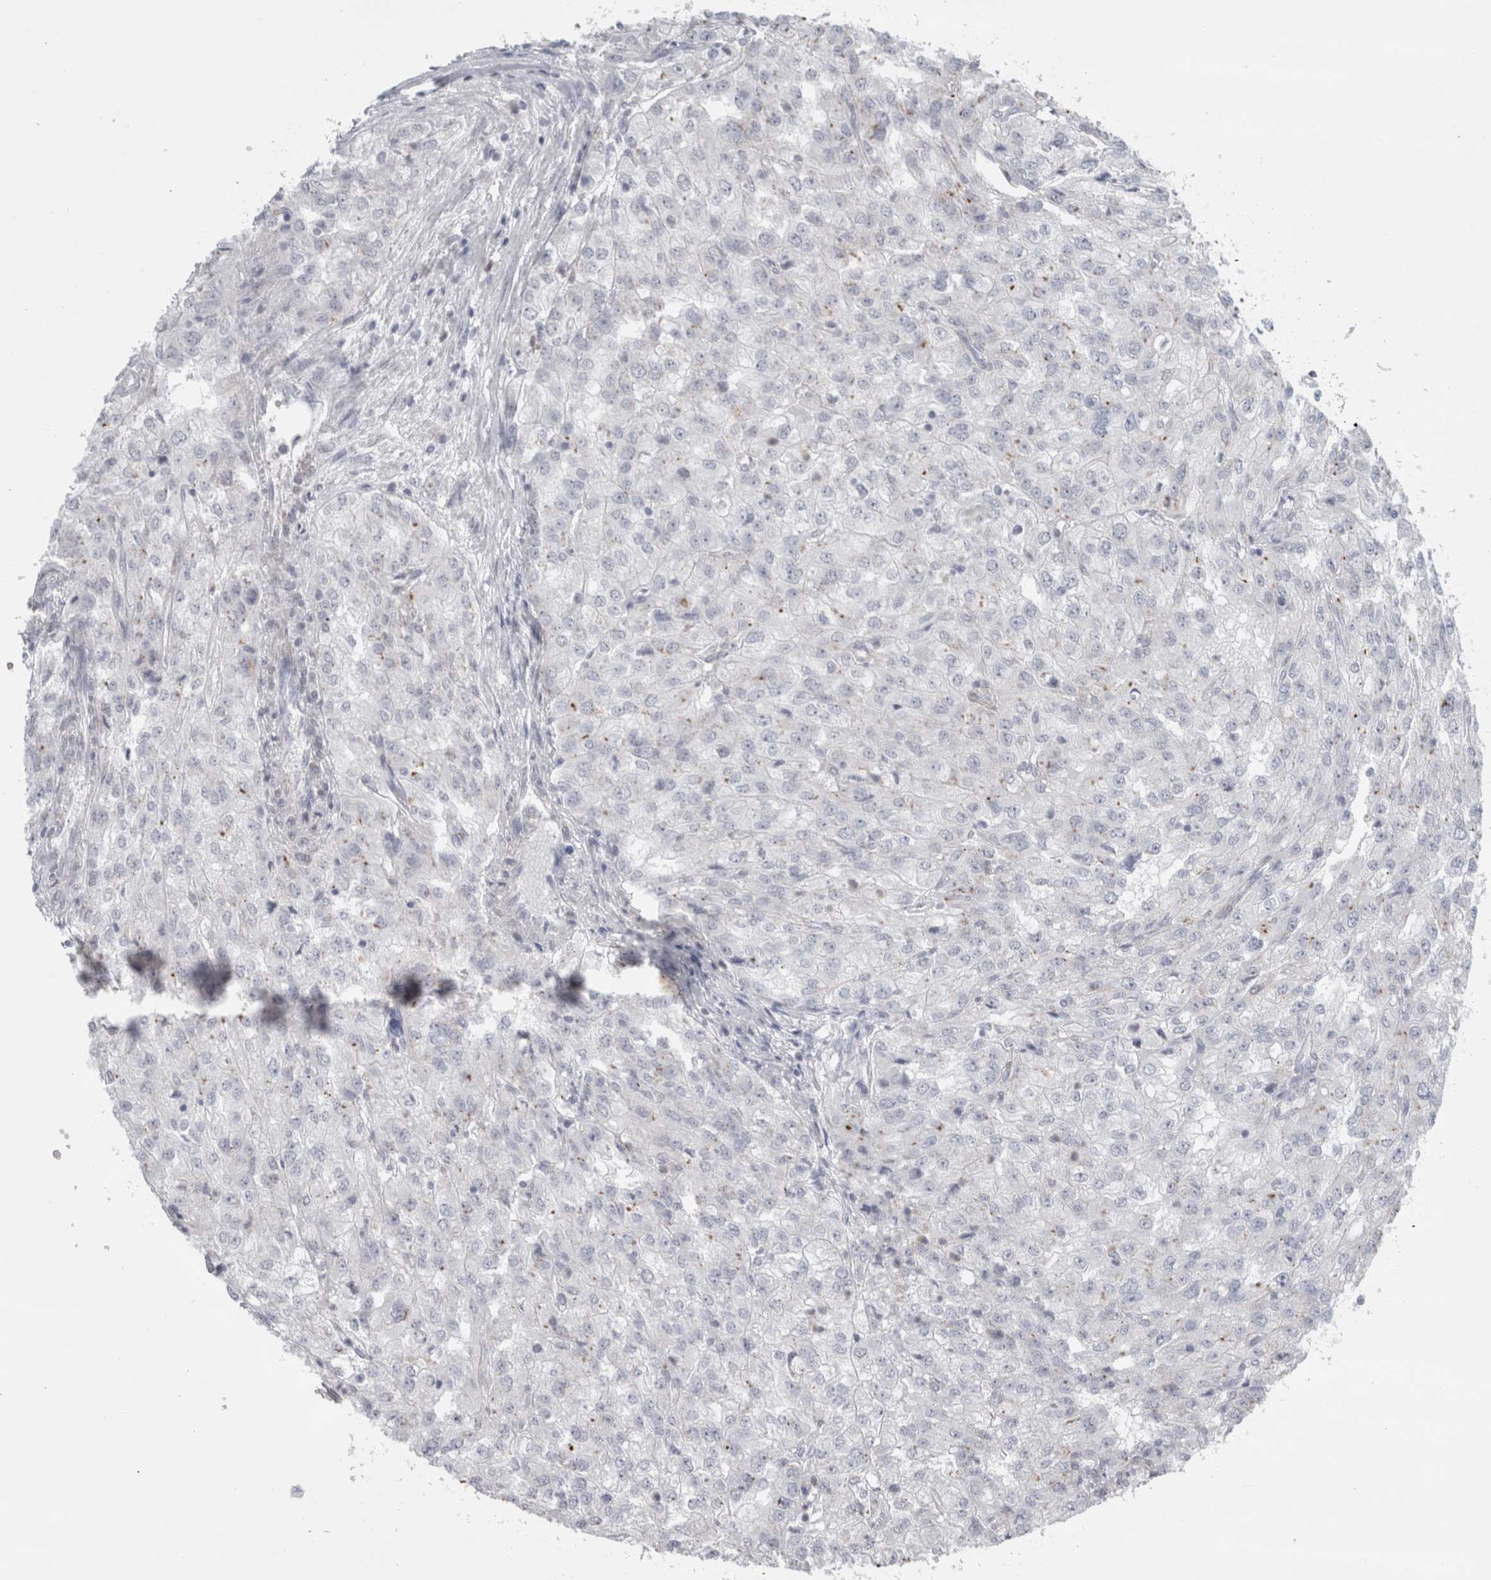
{"staining": {"intensity": "negative", "quantity": "none", "location": "none"}, "tissue": "renal cancer", "cell_type": "Tumor cells", "image_type": "cancer", "snomed": [{"axis": "morphology", "description": "Adenocarcinoma, NOS"}, {"axis": "topography", "description": "Kidney"}], "caption": "DAB (3,3'-diaminobenzidine) immunohistochemical staining of human adenocarcinoma (renal) shows no significant expression in tumor cells. The staining is performed using DAB brown chromogen with nuclei counter-stained in using hematoxylin.", "gene": "PLIN1", "patient": {"sex": "female", "age": 54}}